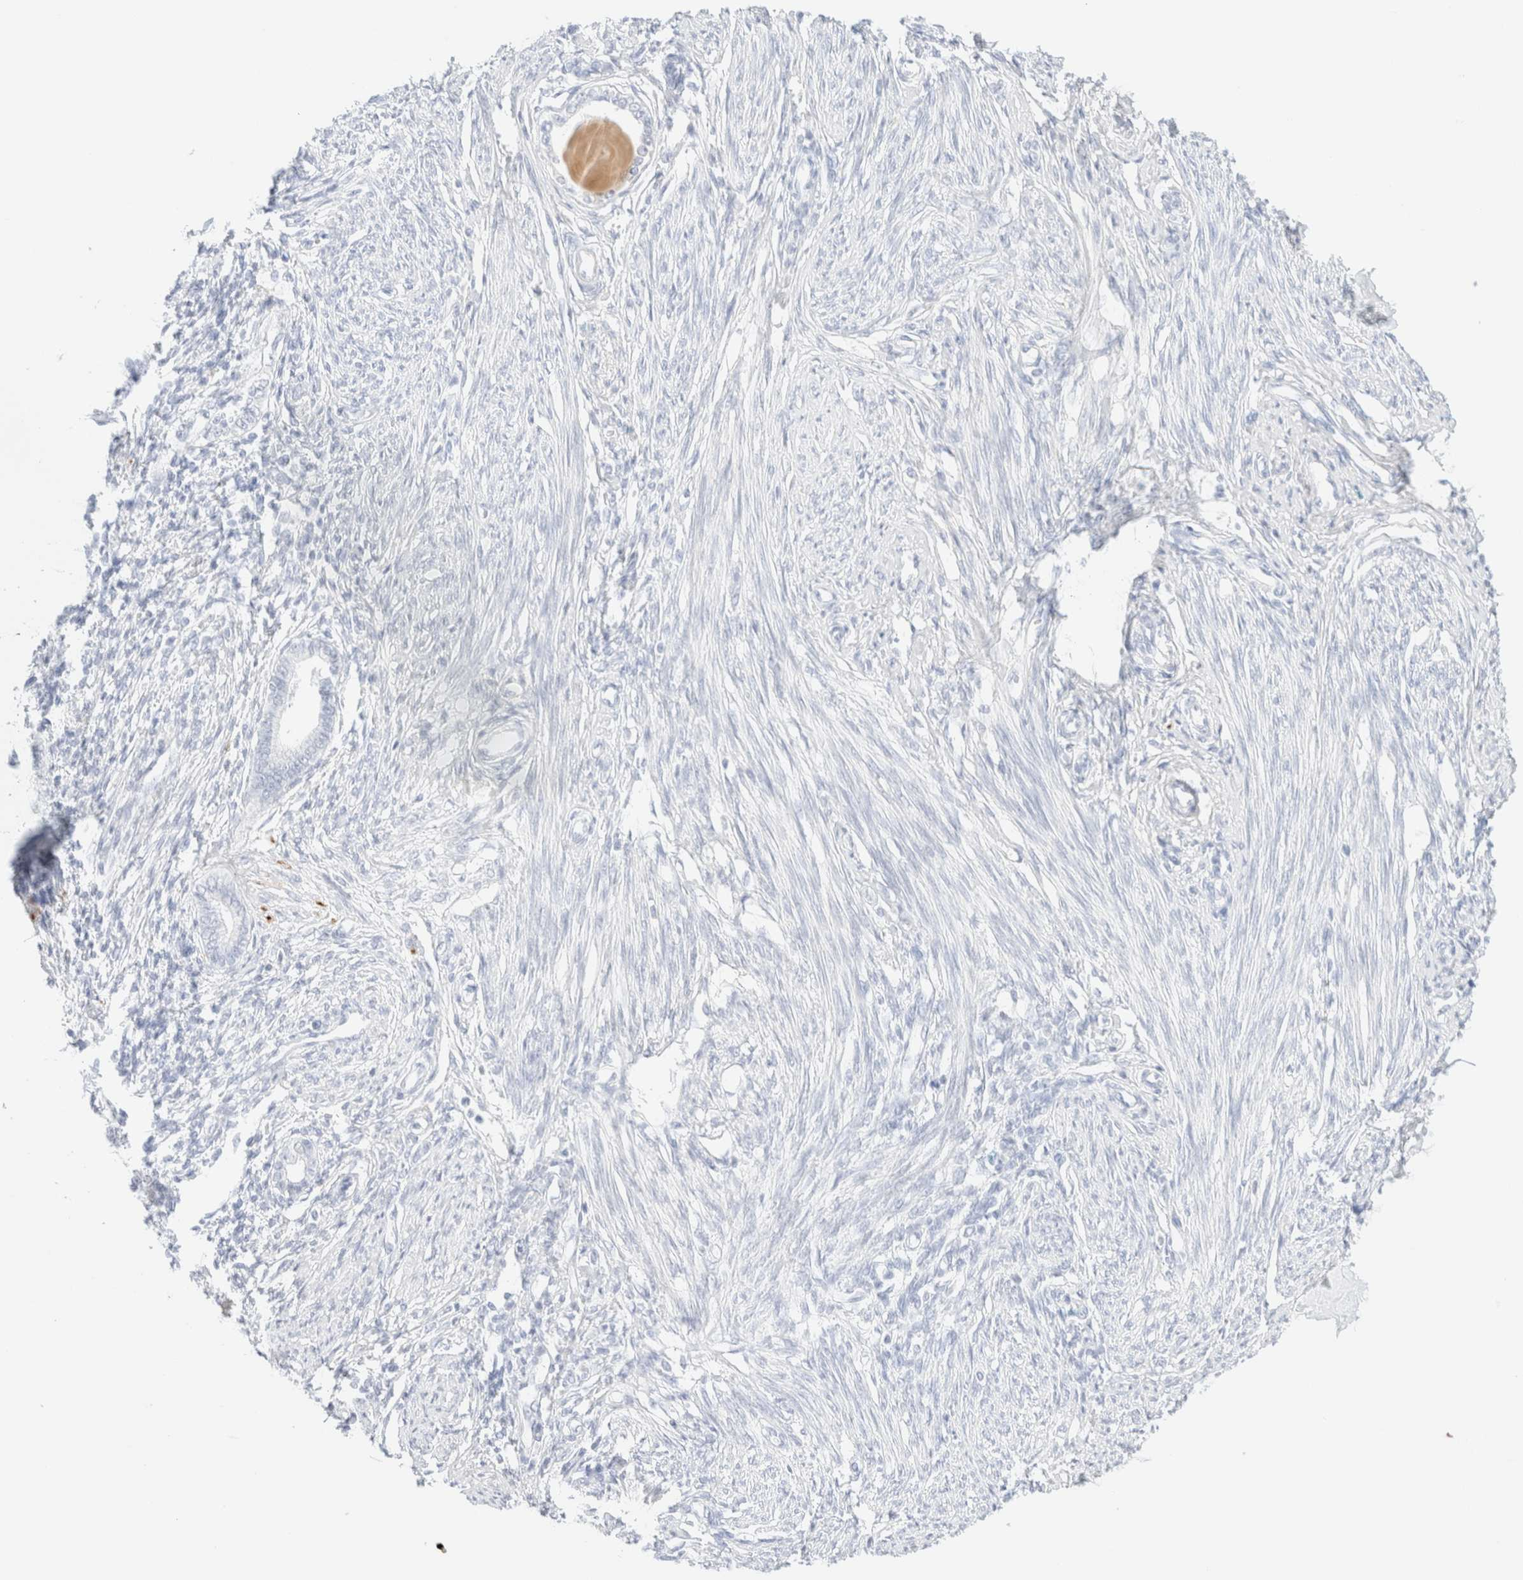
{"staining": {"intensity": "negative", "quantity": "none", "location": "none"}, "tissue": "endometrium", "cell_type": "Cells in endometrial stroma", "image_type": "normal", "snomed": [{"axis": "morphology", "description": "Normal tissue, NOS"}, {"axis": "topography", "description": "Endometrium"}], "caption": "IHC of unremarkable endometrium demonstrates no staining in cells in endometrial stroma. (Stains: DAB (3,3'-diaminobenzidine) immunohistochemistry (IHC) with hematoxylin counter stain, Microscopy: brightfield microscopy at high magnification).", "gene": "KRT15", "patient": {"sex": "female", "age": 56}}